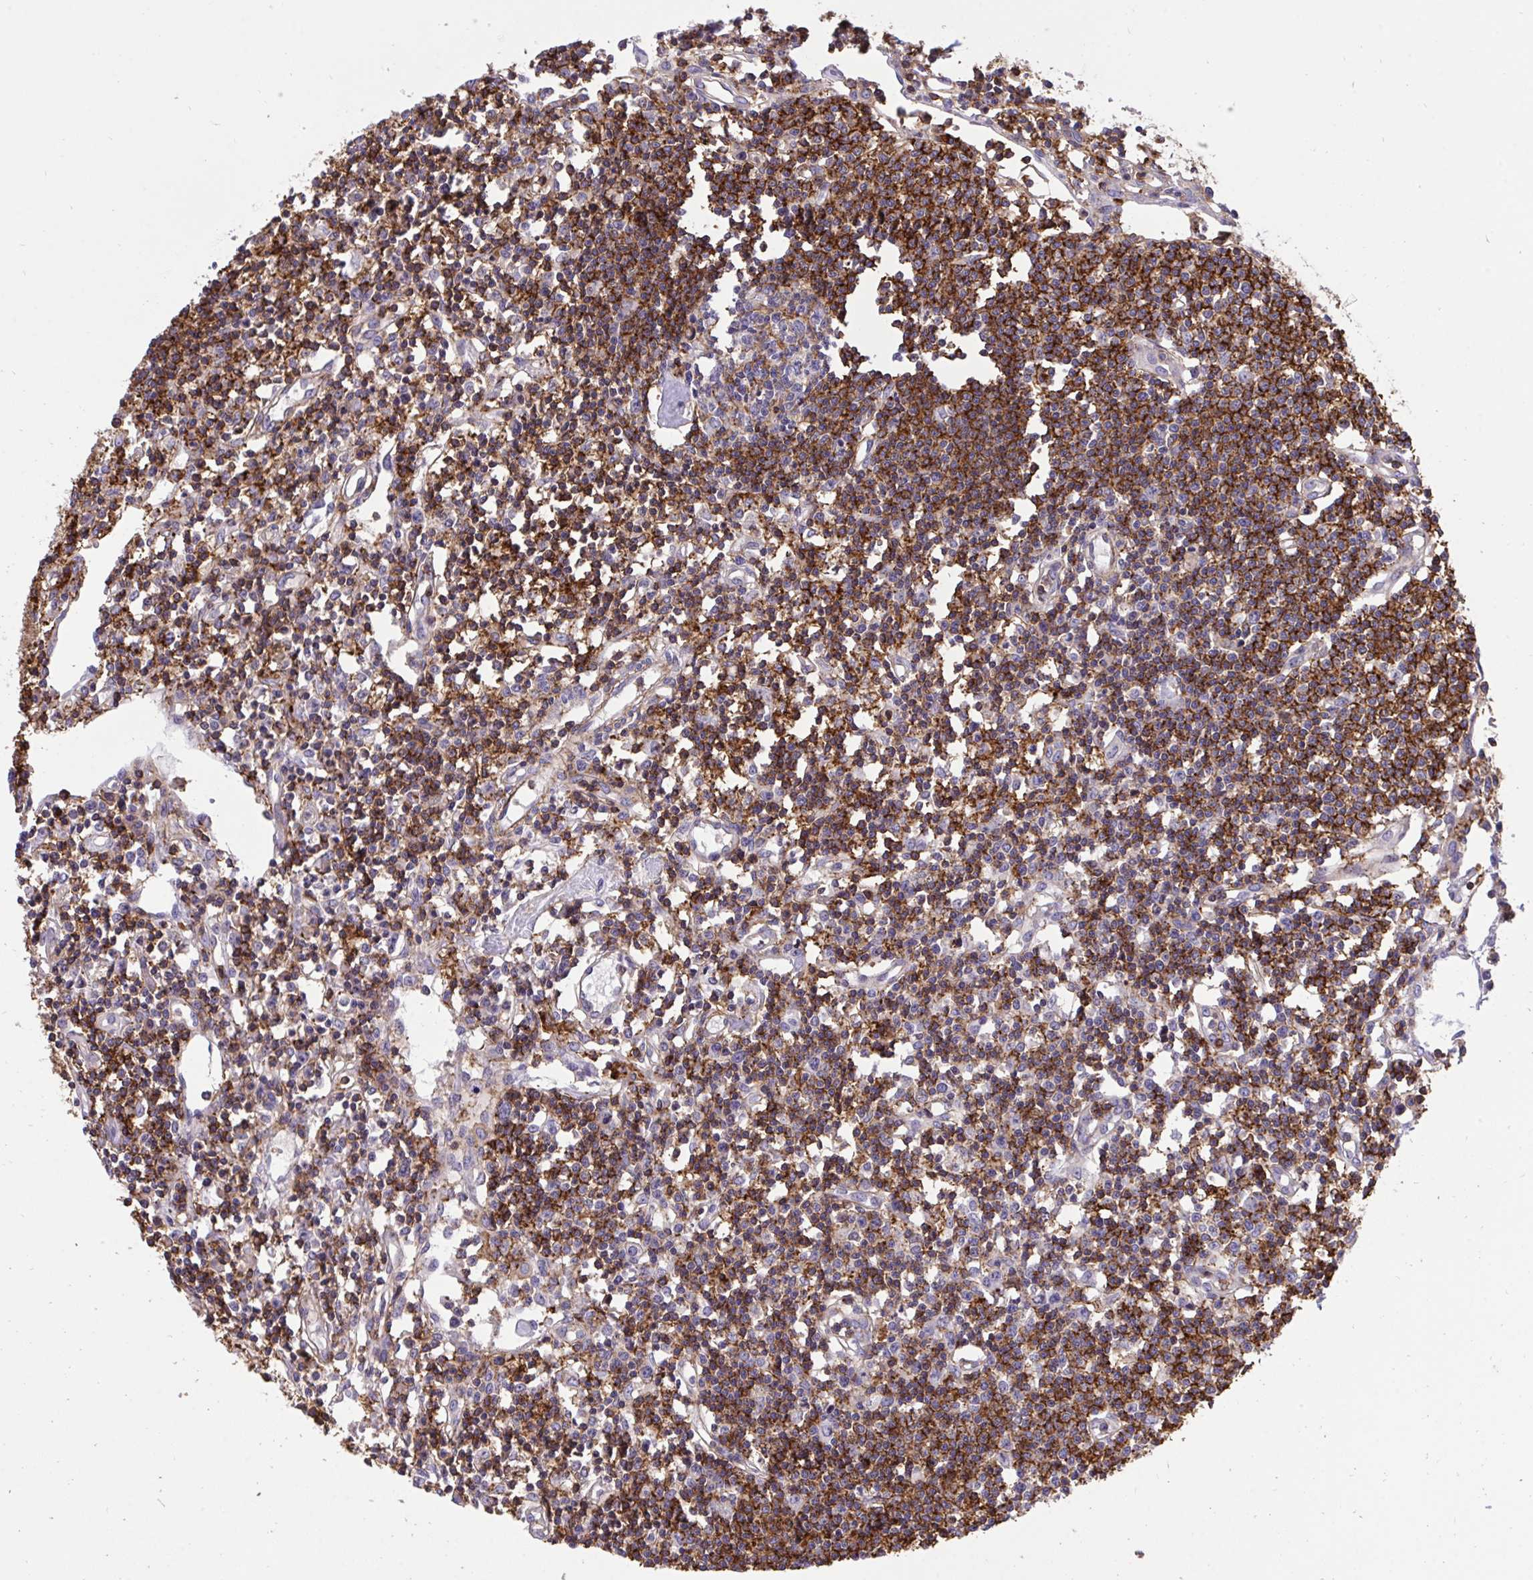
{"staining": {"intensity": "moderate", "quantity": "<25%", "location": "cytoplasmic/membranous"}, "tissue": "lymph node", "cell_type": "Germinal center cells", "image_type": "normal", "snomed": [{"axis": "morphology", "description": "Normal tissue, NOS"}, {"axis": "topography", "description": "Lymph node"}], "caption": "Immunohistochemistry (IHC) (DAB (3,3'-diaminobenzidine)) staining of unremarkable lymph node displays moderate cytoplasmic/membranous protein expression in approximately <25% of germinal center cells.", "gene": "ERI1", "patient": {"sex": "female", "age": 78}}